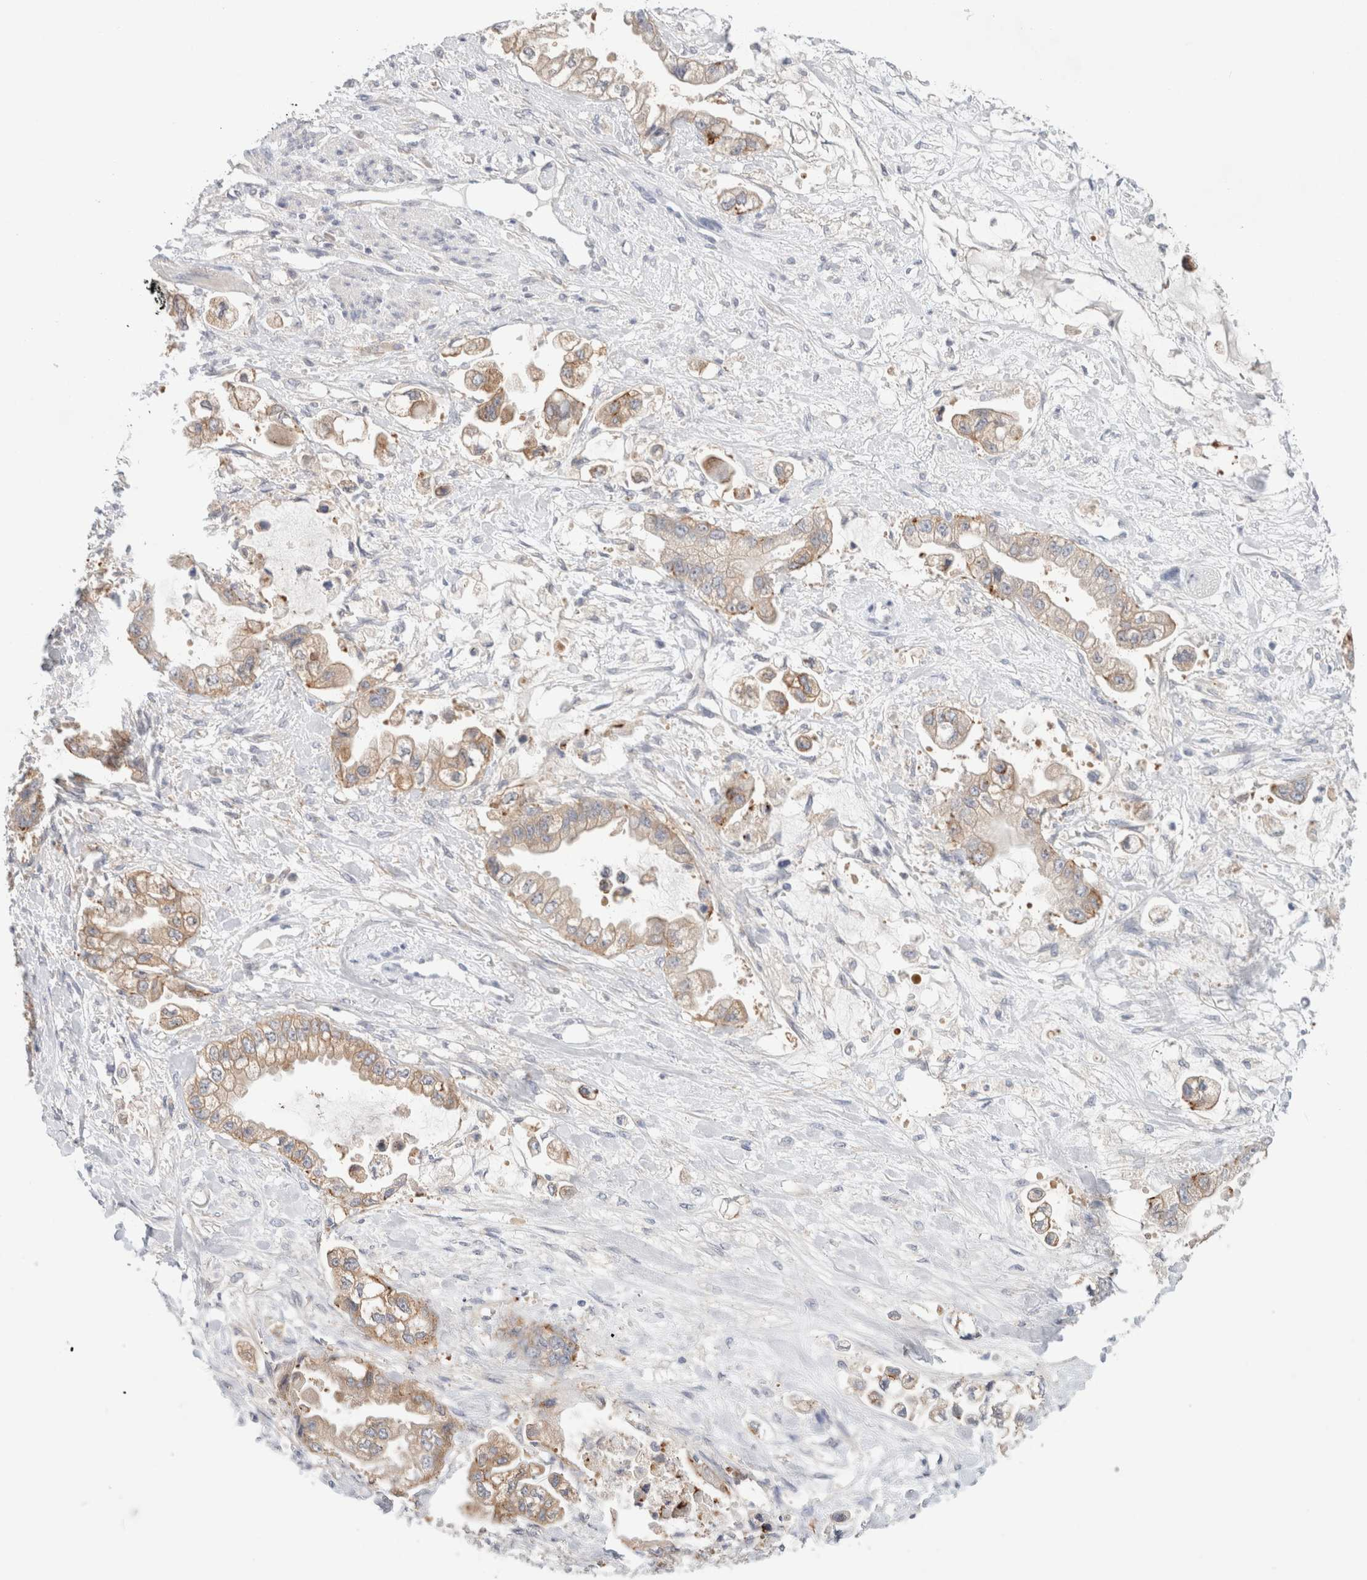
{"staining": {"intensity": "weak", "quantity": ">75%", "location": "cytoplasmic/membranous"}, "tissue": "stomach cancer", "cell_type": "Tumor cells", "image_type": "cancer", "snomed": [{"axis": "morphology", "description": "Adenocarcinoma, NOS"}, {"axis": "topography", "description": "Stomach"}], "caption": "Immunohistochemical staining of adenocarcinoma (stomach) shows low levels of weak cytoplasmic/membranous staining in approximately >75% of tumor cells.", "gene": "SDR16C5", "patient": {"sex": "male", "age": 62}}